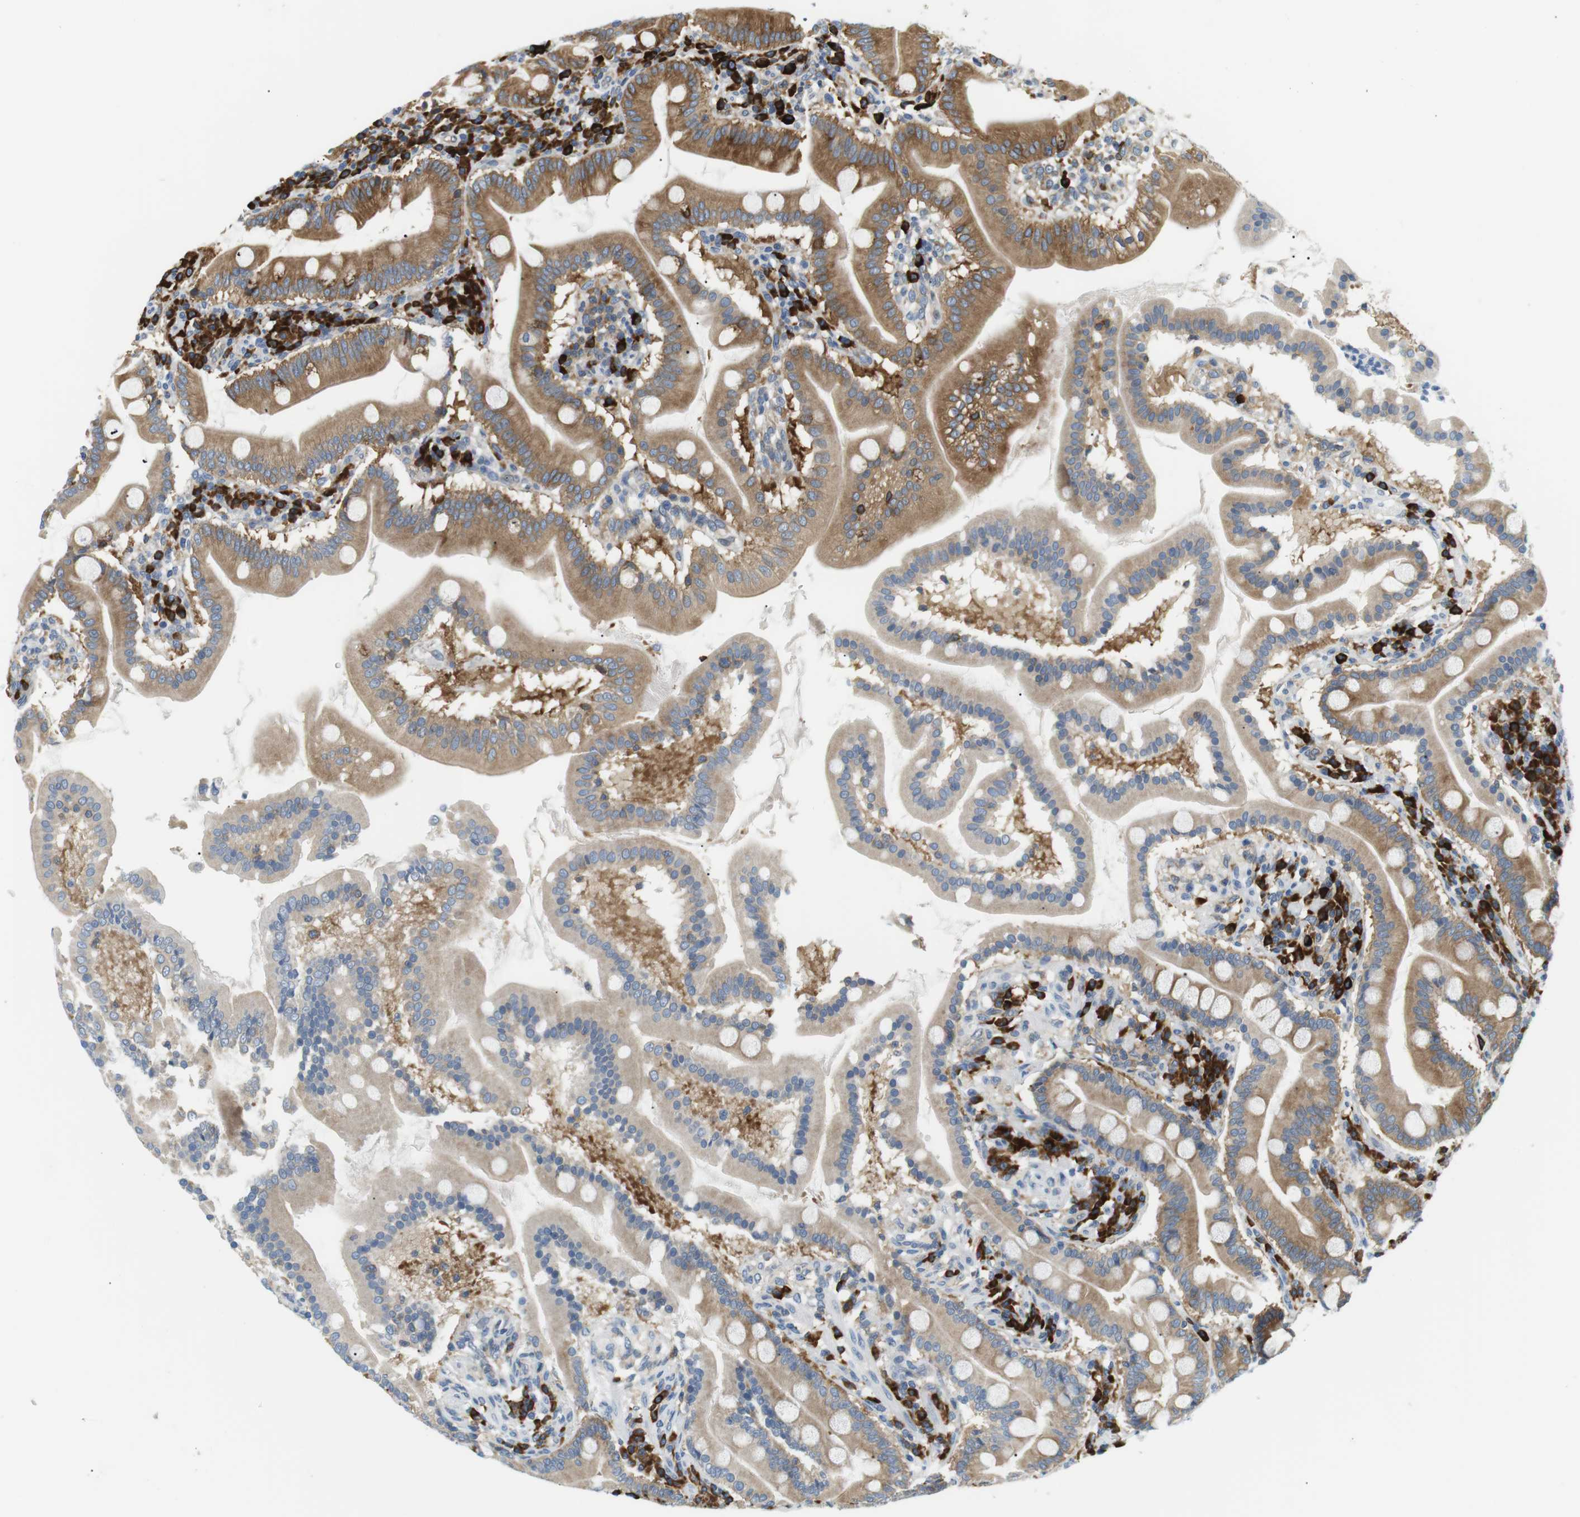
{"staining": {"intensity": "moderate", "quantity": ">75%", "location": "cytoplasmic/membranous"}, "tissue": "duodenum", "cell_type": "Glandular cells", "image_type": "normal", "snomed": [{"axis": "morphology", "description": "Normal tissue, NOS"}, {"axis": "topography", "description": "Duodenum"}], "caption": "Glandular cells show medium levels of moderate cytoplasmic/membranous staining in about >75% of cells in benign human duodenum. The protein is stained brown, and the nuclei are stained in blue (DAB (3,3'-diaminobenzidine) IHC with brightfield microscopy, high magnification).", "gene": "TMEM200A", "patient": {"sex": "male", "age": 50}}